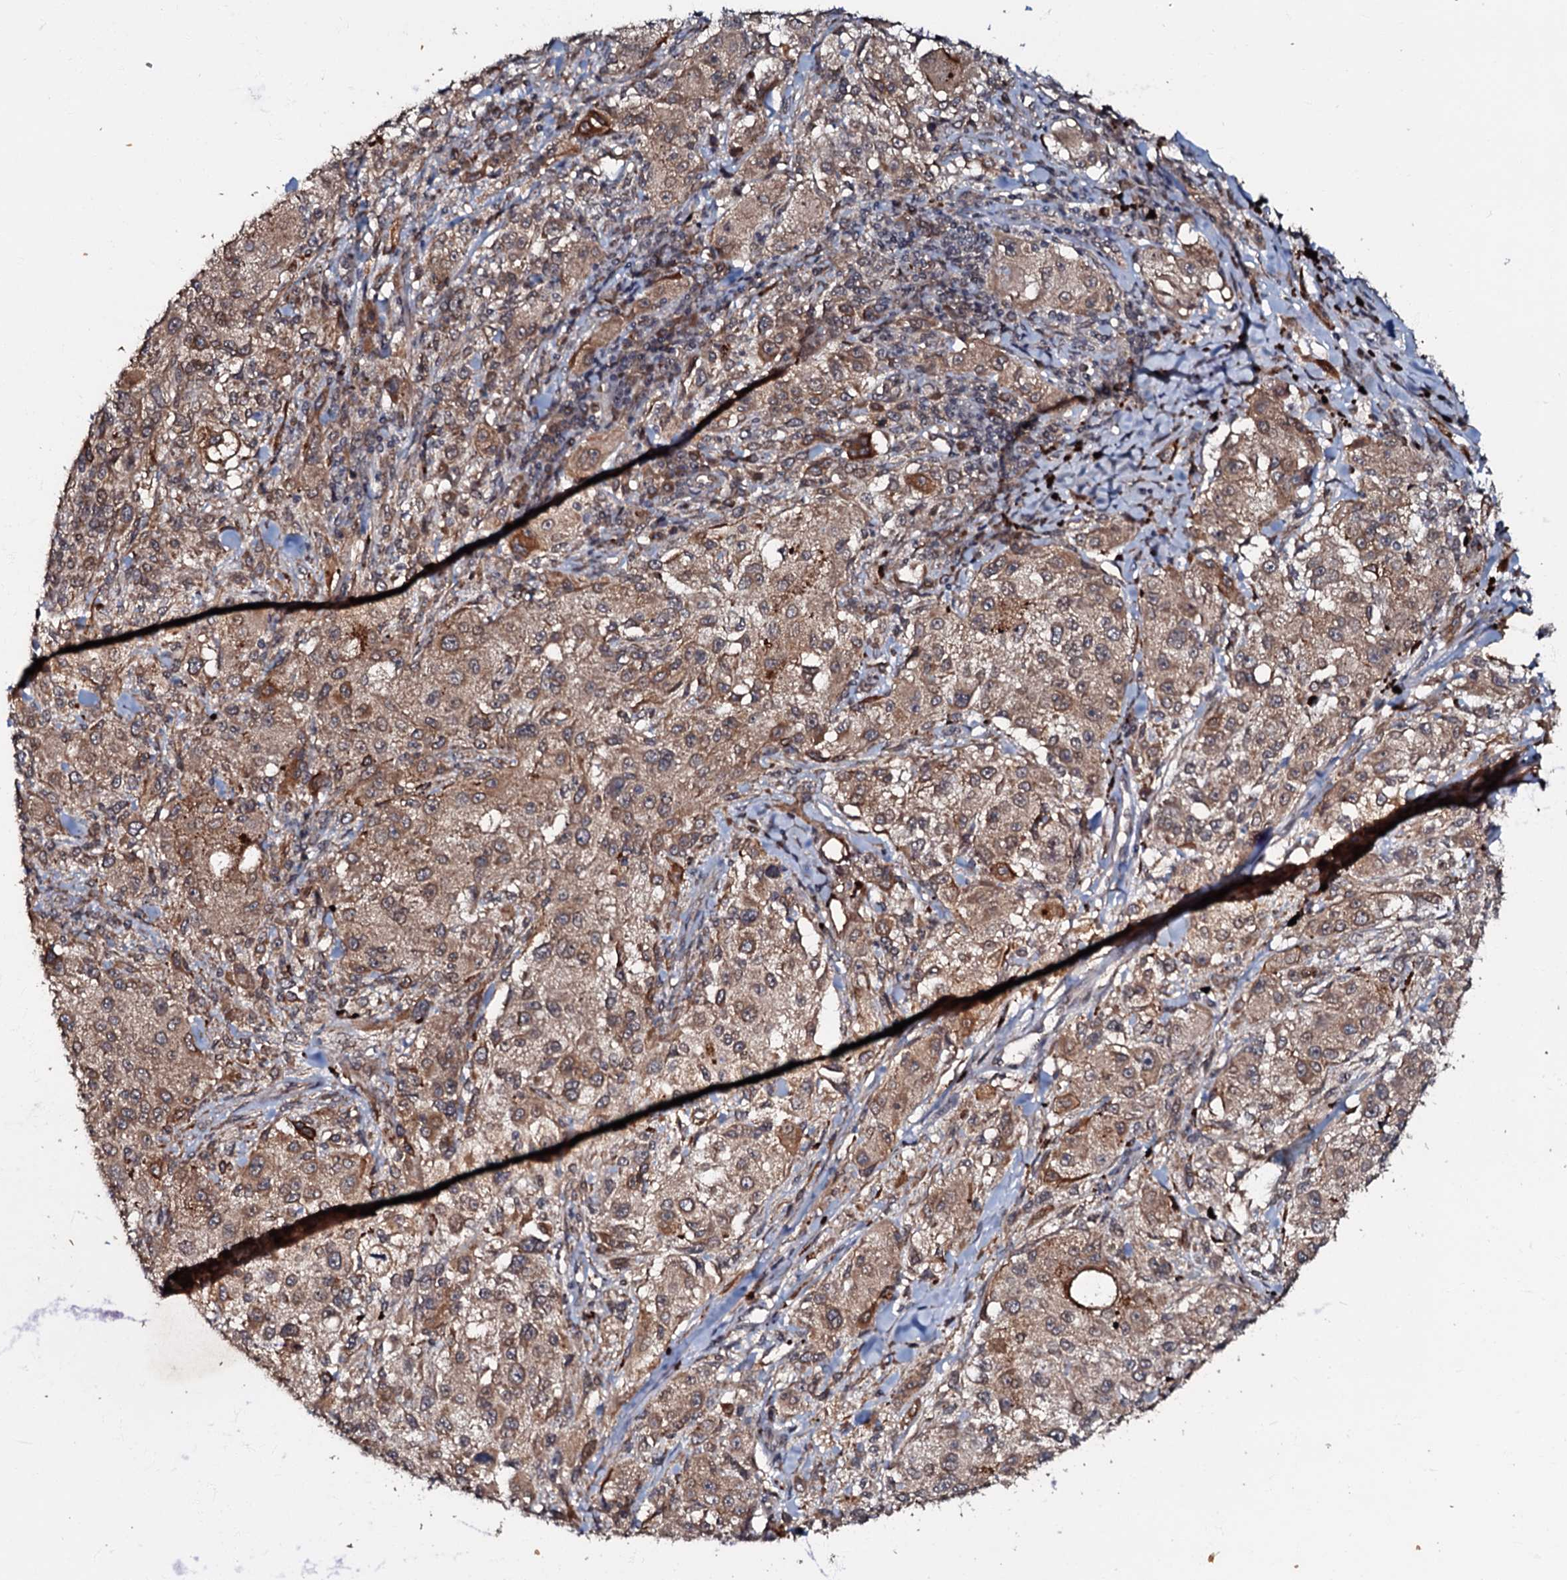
{"staining": {"intensity": "moderate", "quantity": ">75%", "location": "cytoplasmic/membranous"}, "tissue": "melanoma", "cell_type": "Tumor cells", "image_type": "cancer", "snomed": [{"axis": "morphology", "description": "Necrosis, NOS"}, {"axis": "morphology", "description": "Malignant melanoma, NOS"}, {"axis": "topography", "description": "Skin"}], "caption": "The image reveals immunohistochemical staining of melanoma. There is moderate cytoplasmic/membranous expression is present in approximately >75% of tumor cells.", "gene": "MANSC4", "patient": {"sex": "female", "age": 87}}